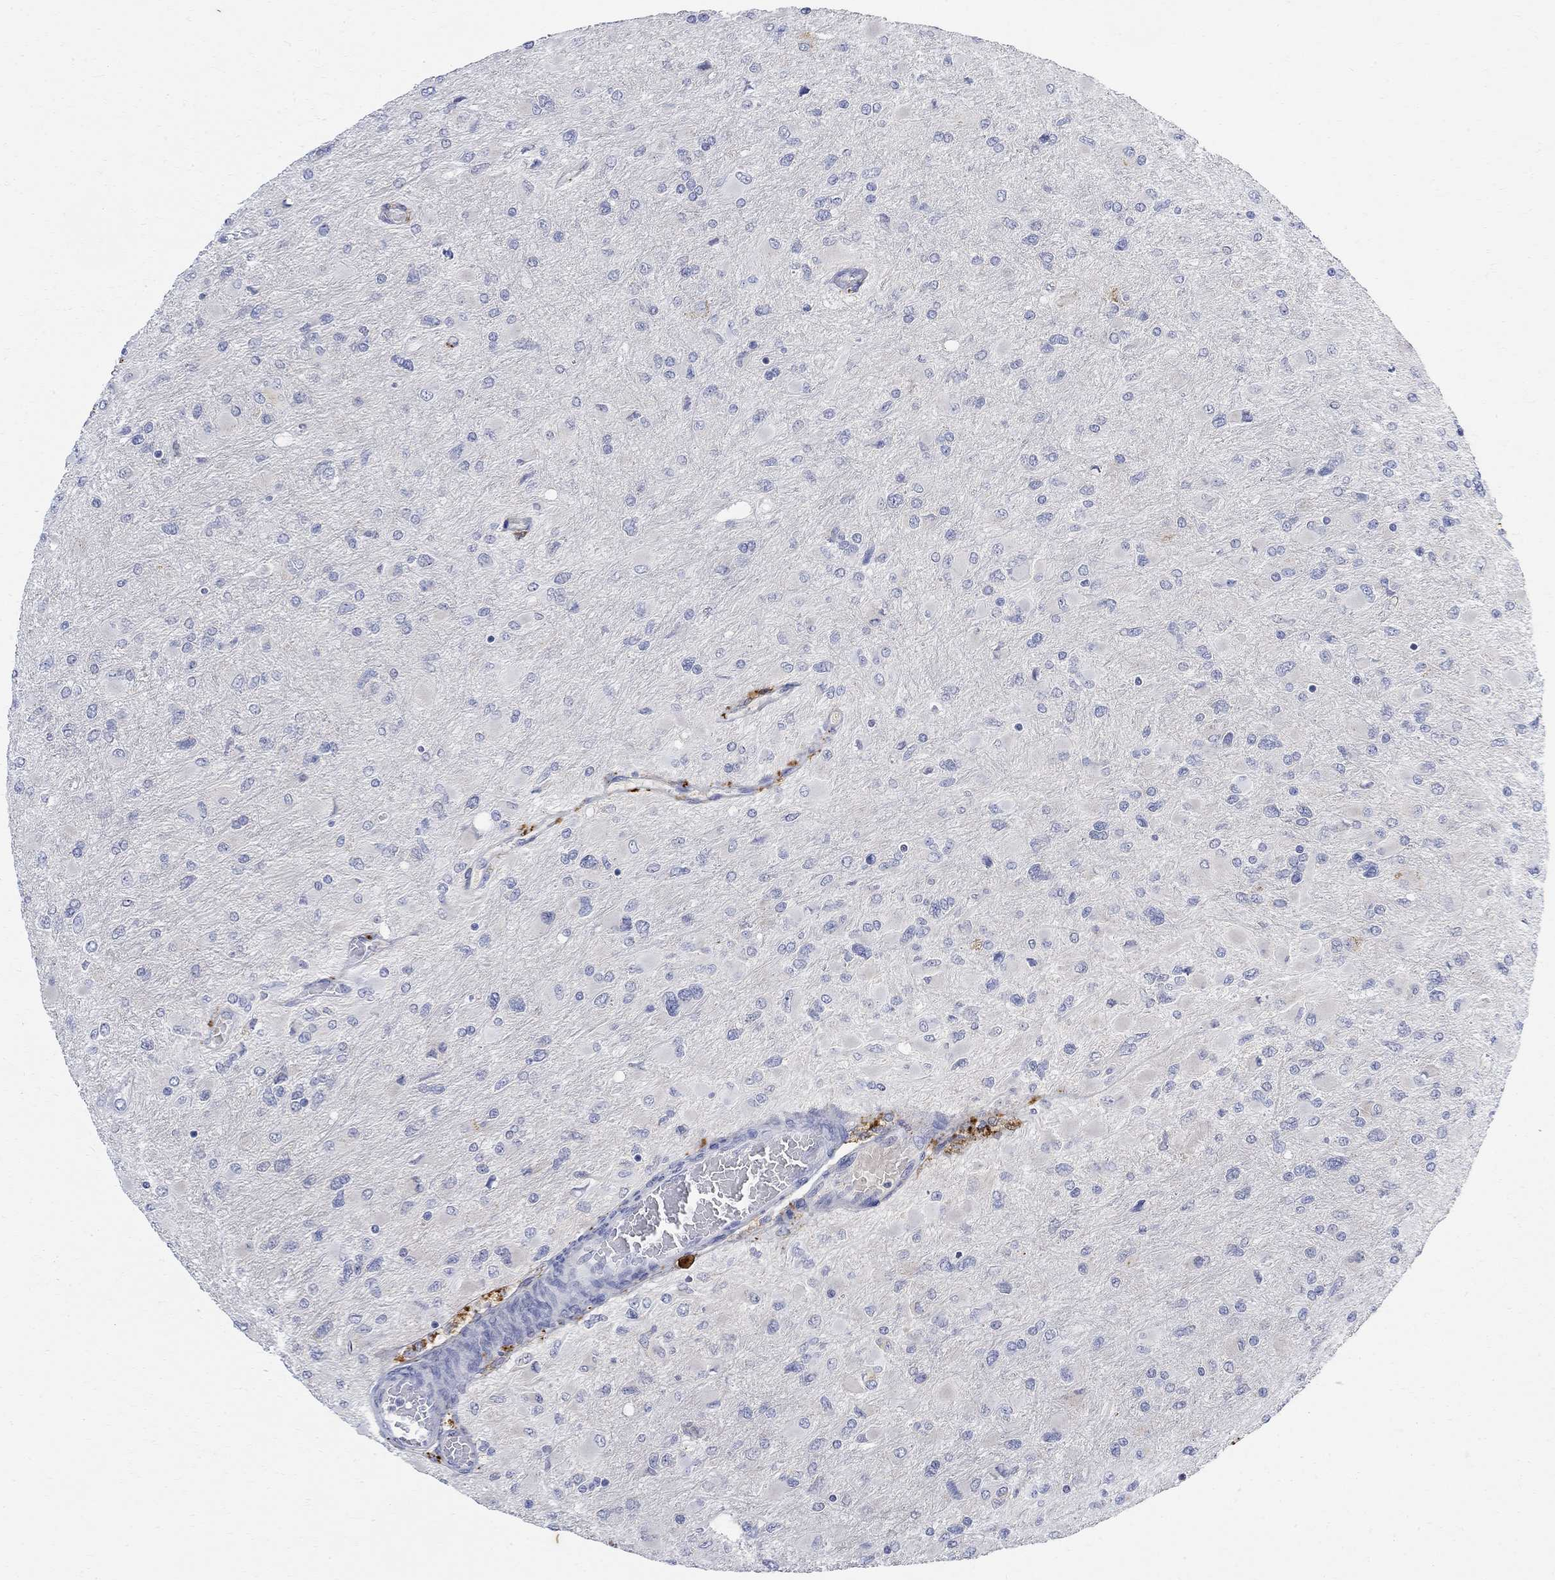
{"staining": {"intensity": "negative", "quantity": "none", "location": "none"}, "tissue": "glioma", "cell_type": "Tumor cells", "image_type": "cancer", "snomed": [{"axis": "morphology", "description": "Glioma, malignant, High grade"}, {"axis": "topography", "description": "Cerebral cortex"}], "caption": "This is an IHC photomicrograph of human malignant glioma (high-grade). There is no staining in tumor cells.", "gene": "FNDC5", "patient": {"sex": "female", "age": 36}}